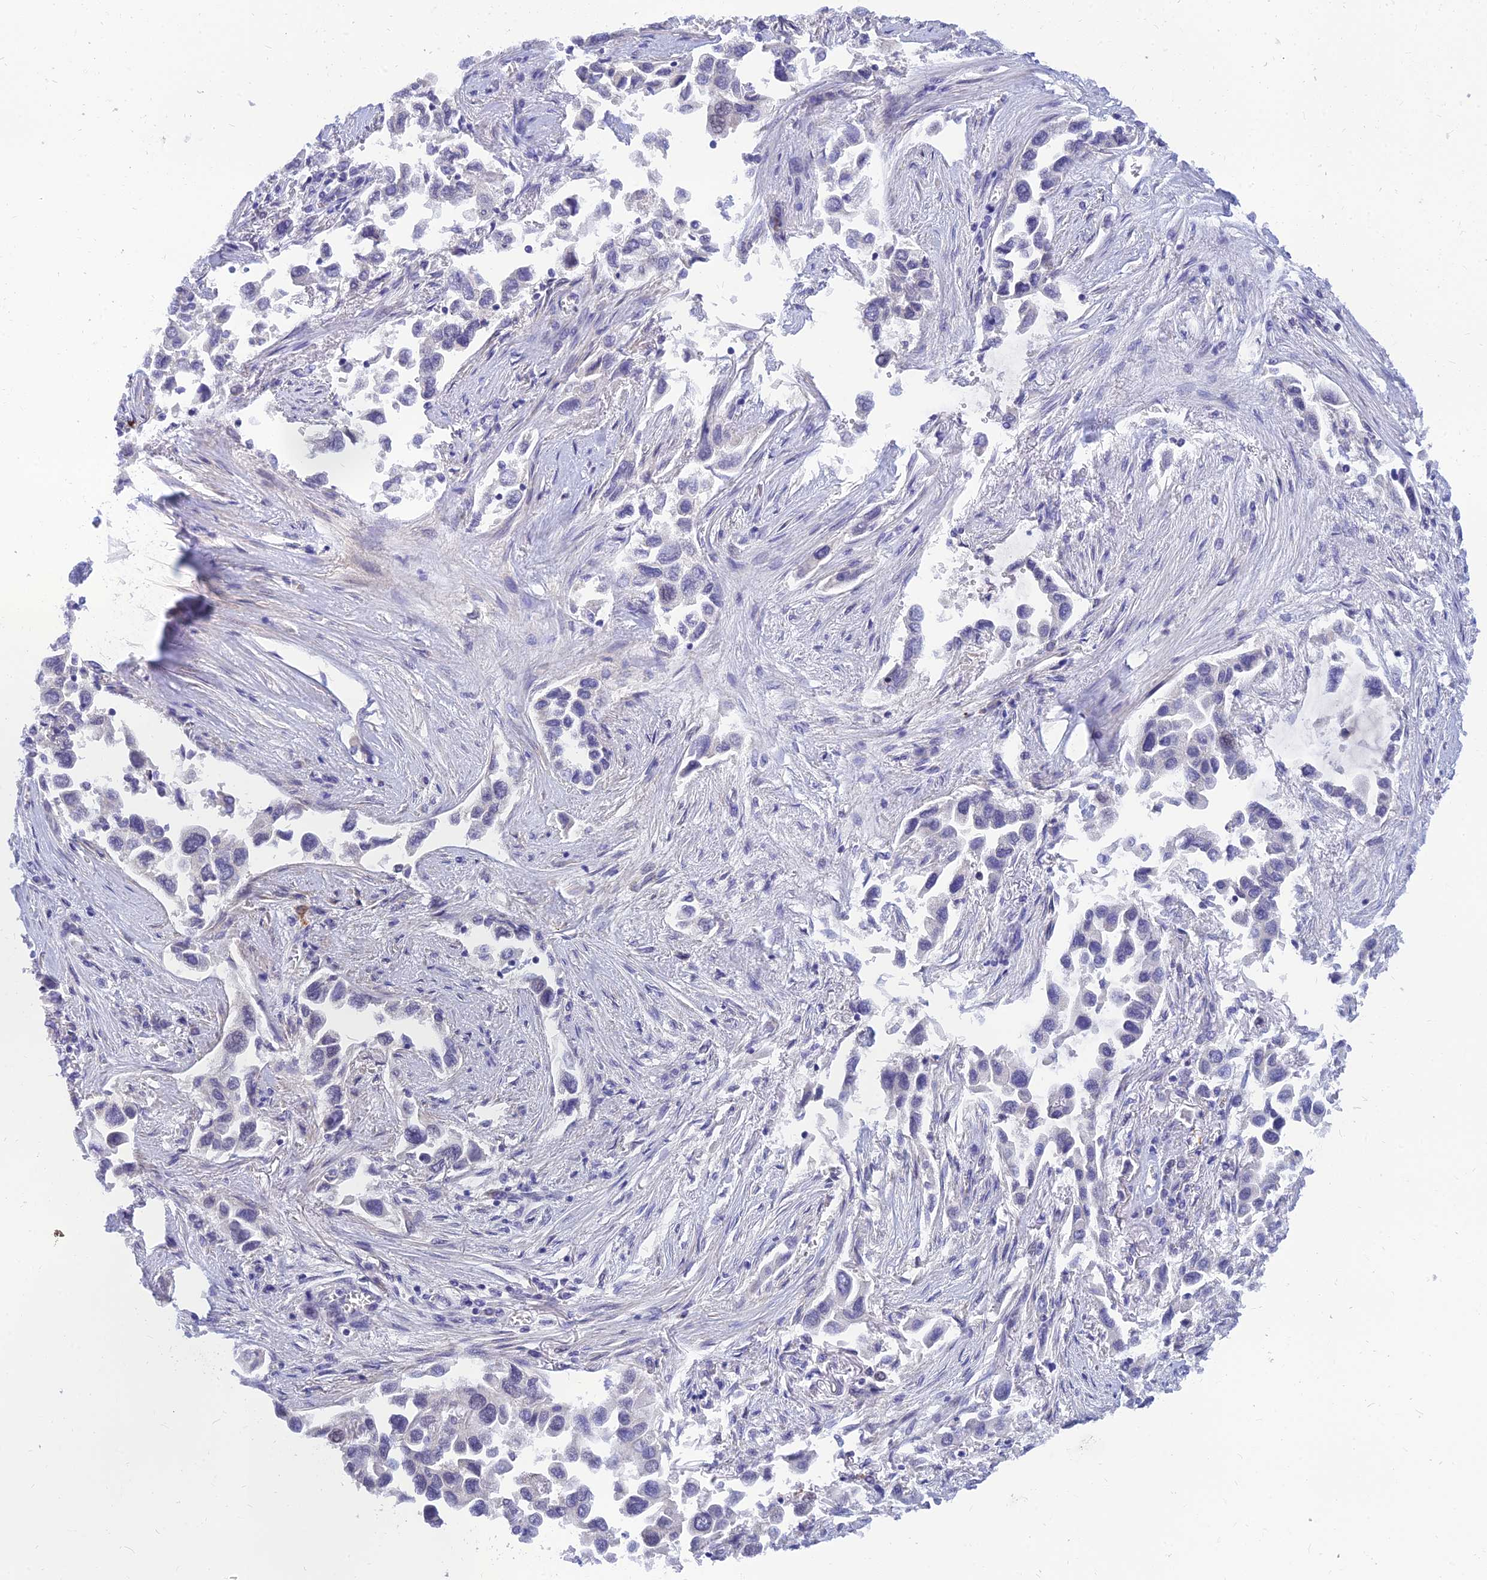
{"staining": {"intensity": "negative", "quantity": "none", "location": "none"}, "tissue": "lung cancer", "cell_type": "Tumor cells", "image_type": "cancer", "snomed": [{"axis": "morphology", "description": "Adenocarcinoma, NOS"}, {"axis": "topography", "description": "Lung"}], "caption": "Tumor cells show no significant protein expression in lung cancer.", "gene": "TMEM161B", "patient": {"sex": "female", "age": 76}}